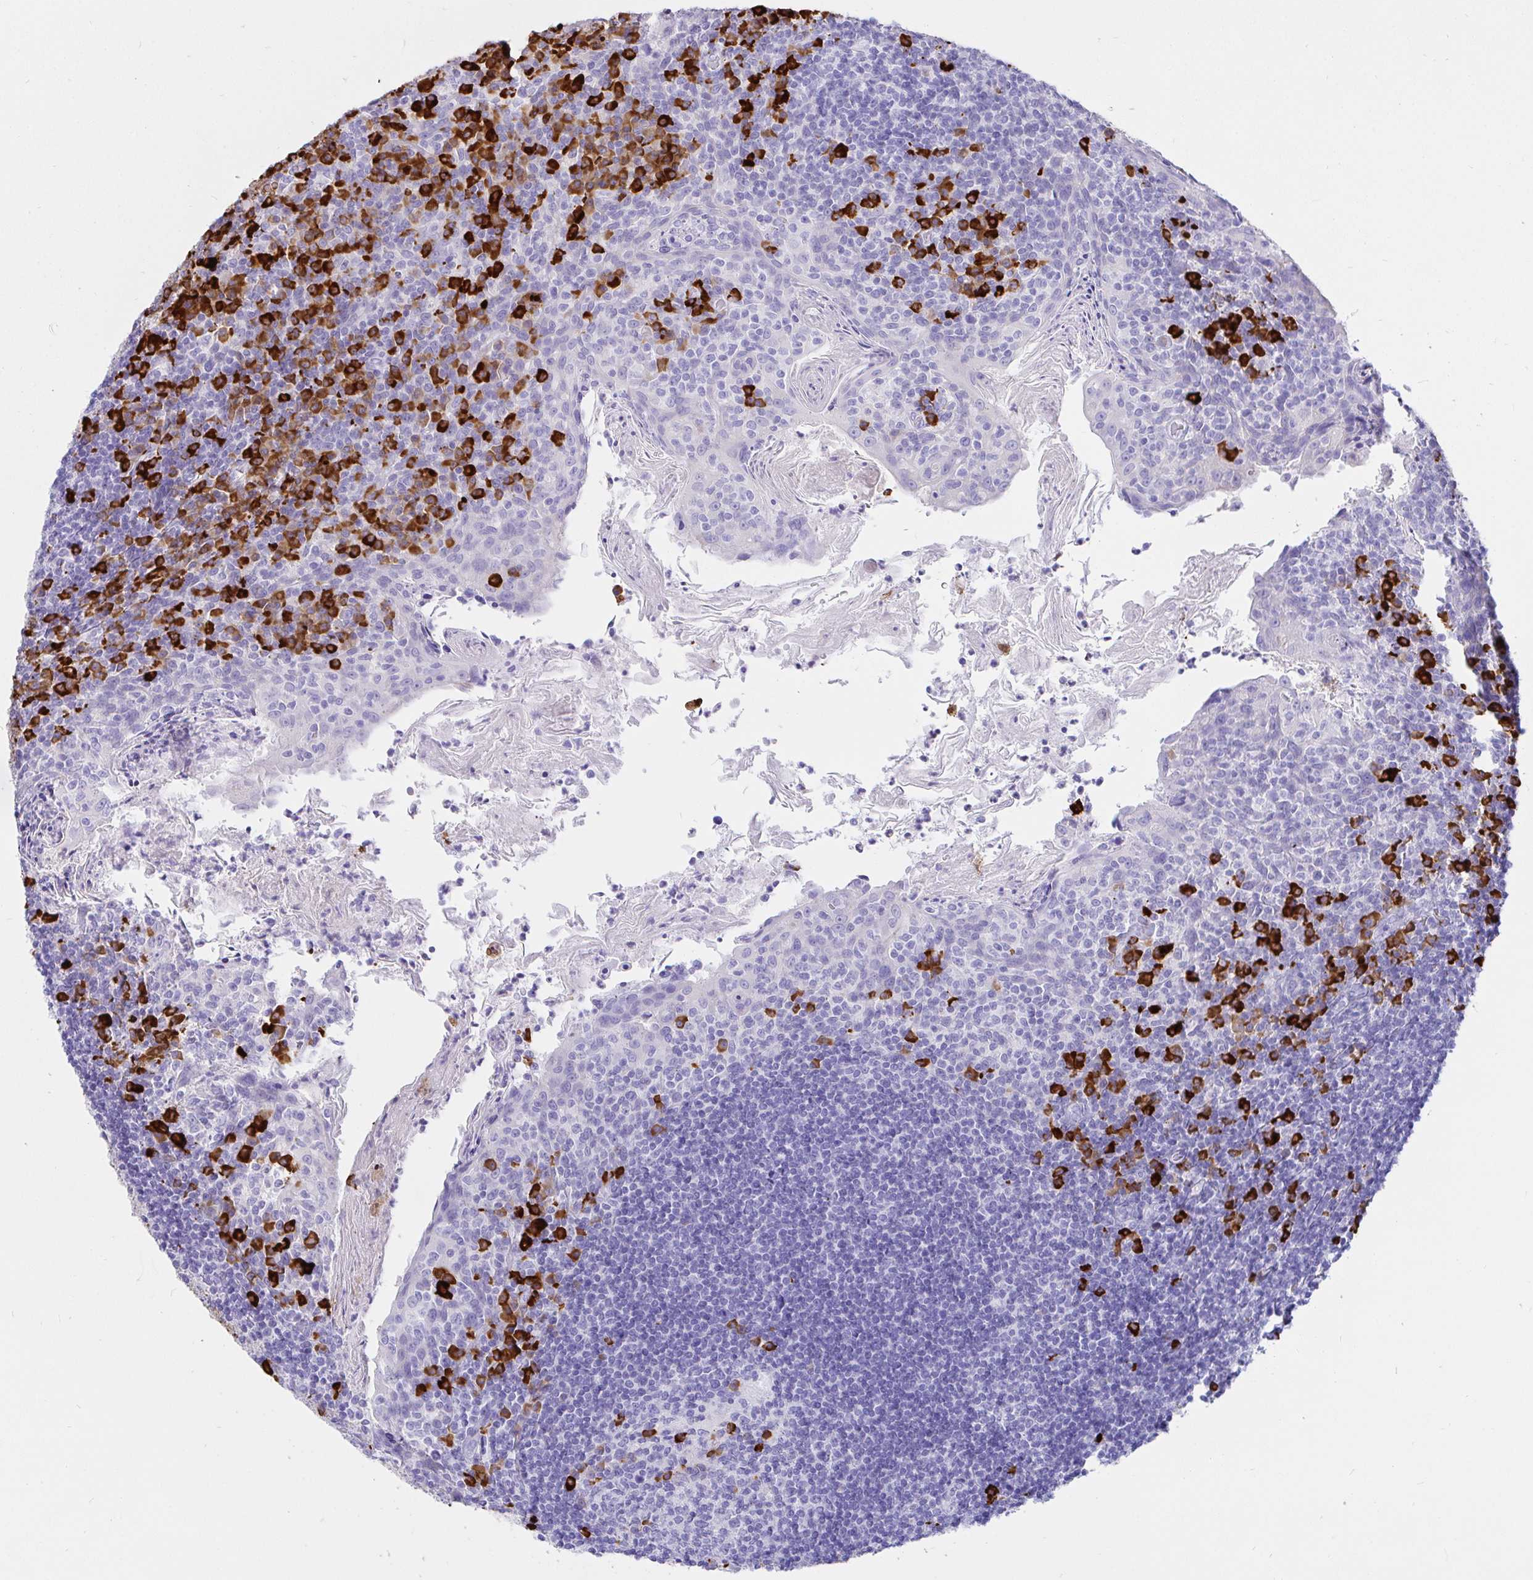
{"staining": {"intensity": "strong", "quantity": "<25%", "location": "cytoplasmic/membranous"}, "tissue": "tonsil", "cell_type": "Germinal center cells", "image_type": "normal", "snomed": [{"axis": "morphology", "description": "Normal tissue, NOS"}, {"axis": "topography", "description": "Tonsil"}], "caption": "The histopathology image shows a brown stain indicating the presence of a protein in the cytoplasmic/membranous of germinal center cells in tonsil. (brown staining indicates protein expression, while blue staining denotes nuclei).", "gene": "CCDC62", "patient": {"sex": "female", "age": 10}}